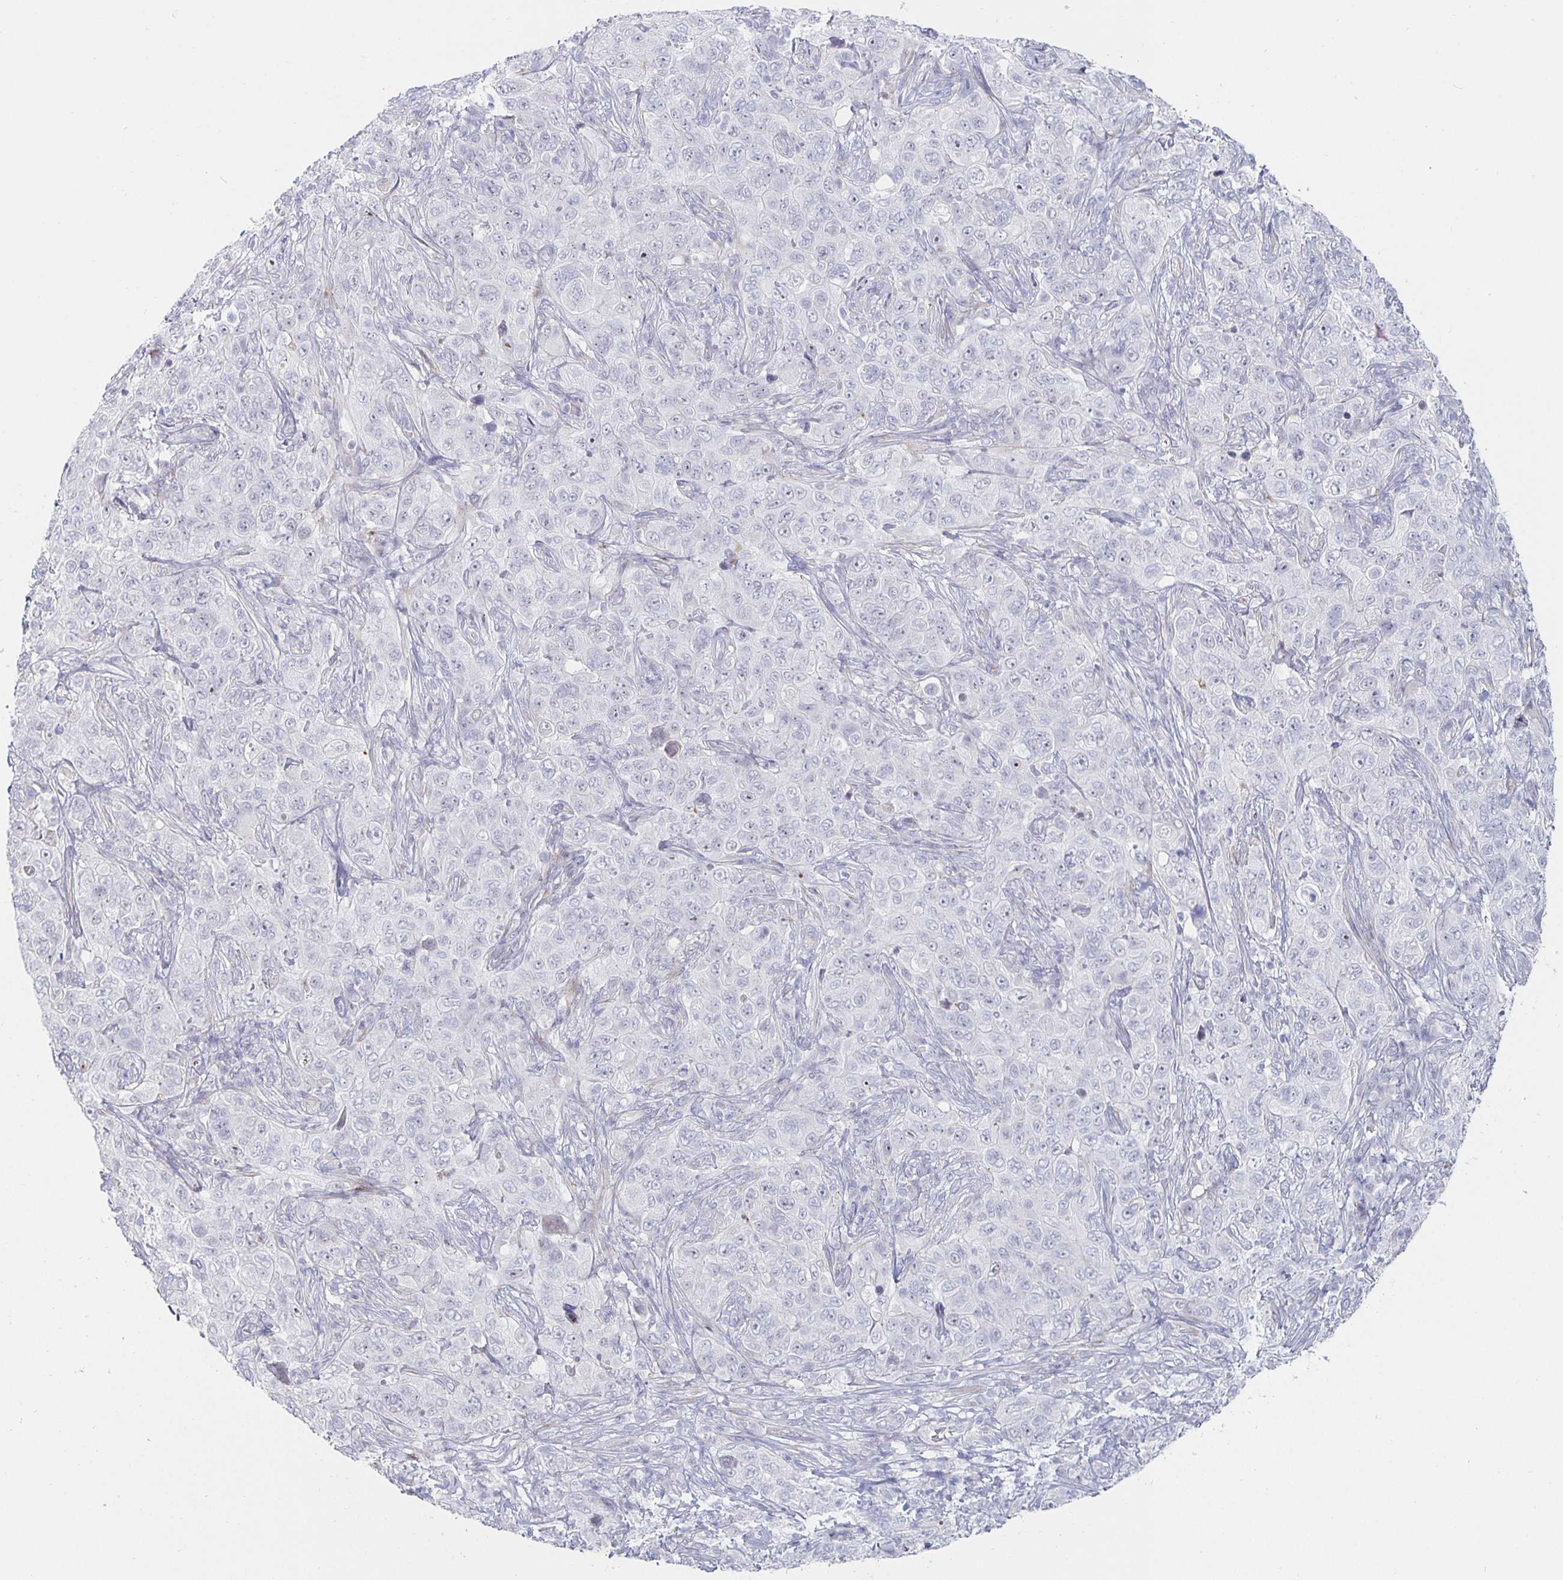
{"staining": {"intensity": "negative", "quantity": "none", "location": "none"}, "tissue": "pancreatic cancer", "cell_type": "Tumor cells", "image_type": "cancer", "snomed": [{"axis": "morphology", "description": "Adenocarcinoma, NOS"}, {"axis": "topography", "description": "Pancreas"}], "caption": "High power microscopy image of an IHC photomicrograph of pancreatic cancer, revealing no significant positivity in tumor cells. (Stains: DAB immunohistochemistry (IHC) with hematoxylin counter stain, Microscopy: brightfield microscopy at high magnification).", "gene": "S100G", "patient": {"sex": "male", "age": 68}}